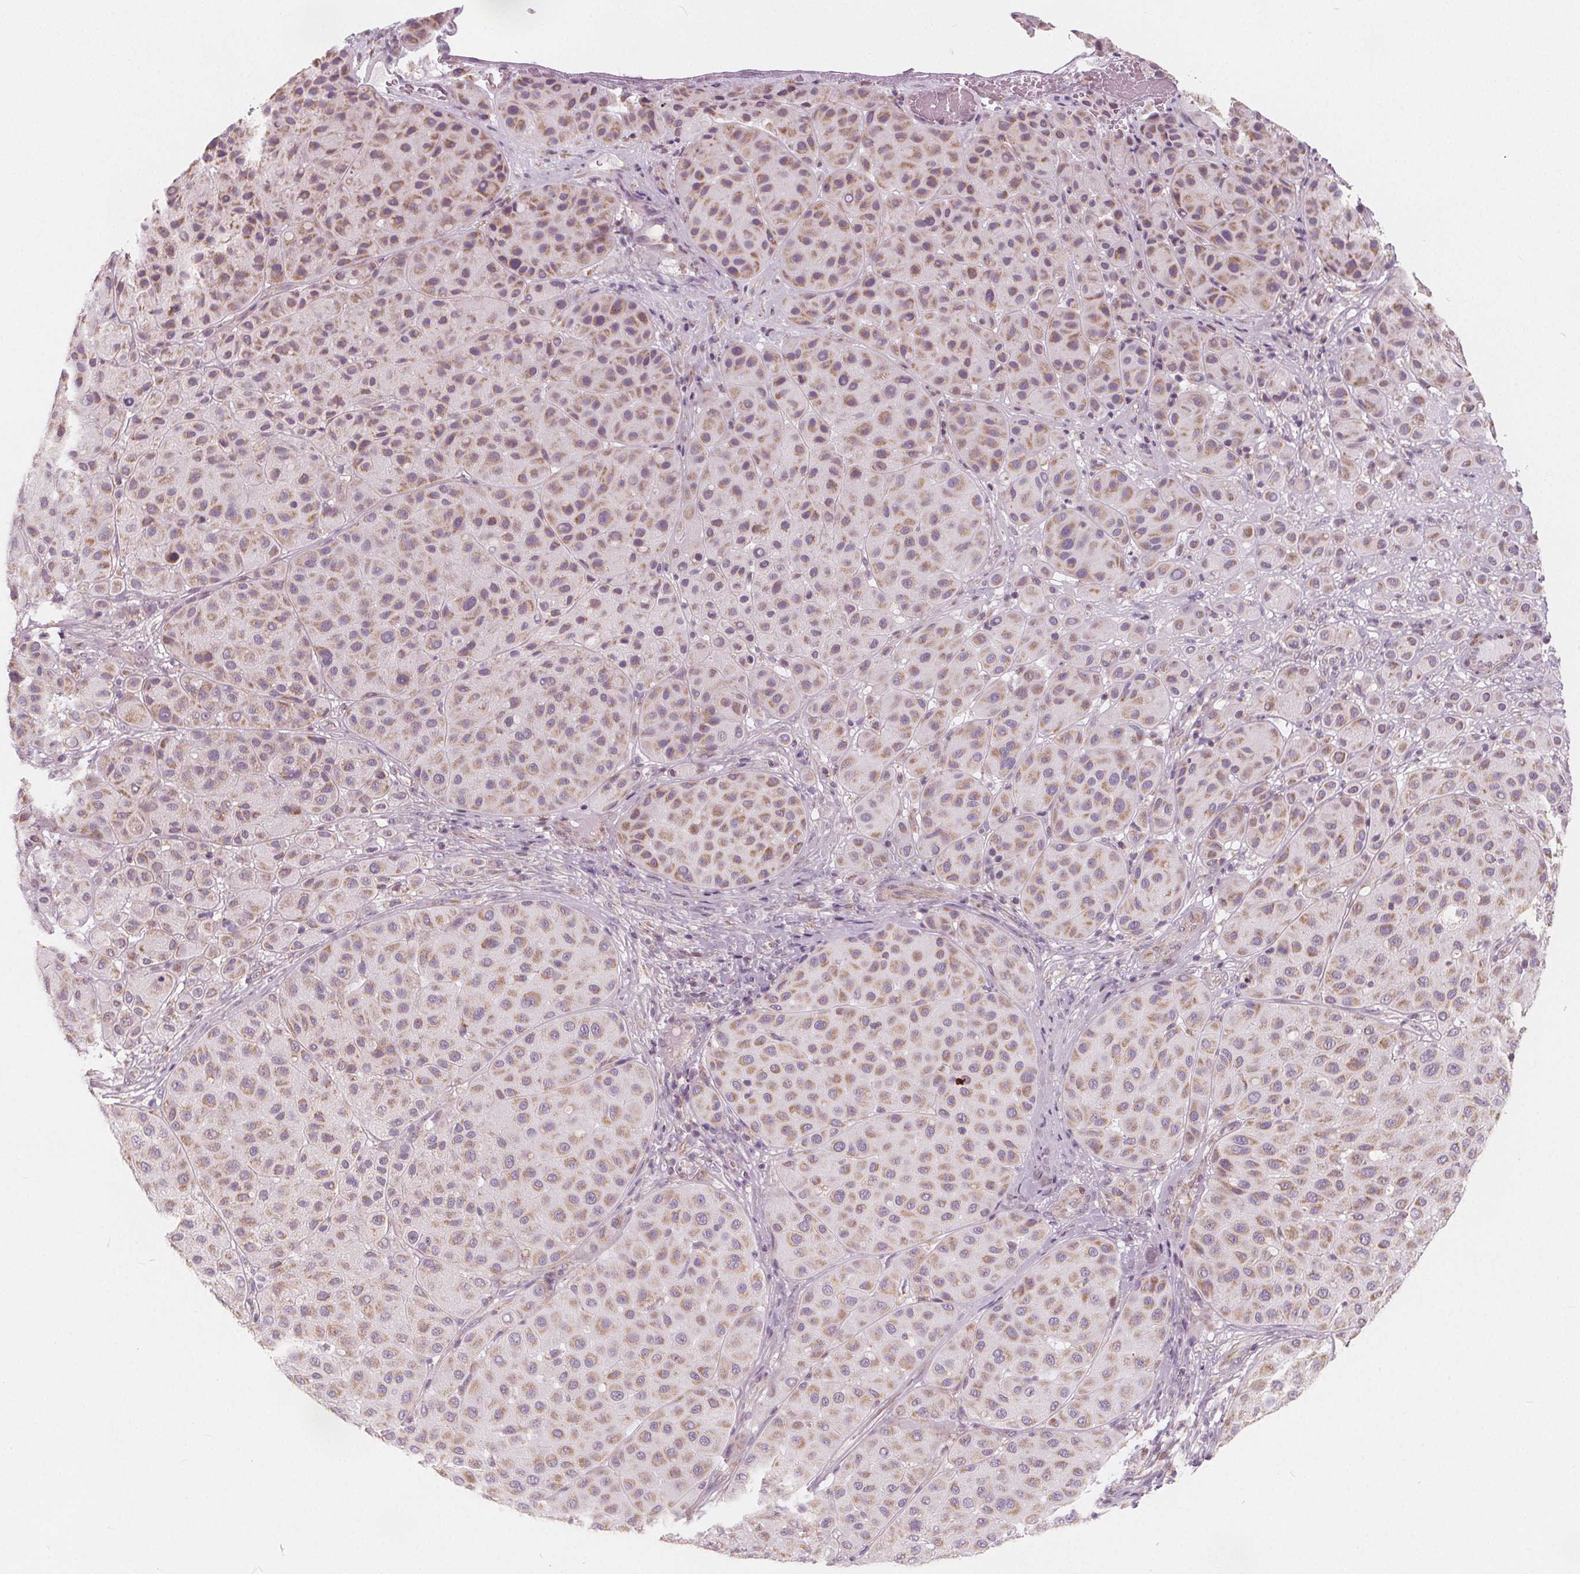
{"staining": {"intensity": "weak", "quantity": ">75%", "location": "cytoplasmic/membranous"}, "tissue": "melanoma", "cell_type": "Tumor cells", "image_type": "cancer", "snomed": [{"axis": "morphology", "description": "Malignant melanoma, Metastatic site"}, {"axis": "topography", "description": "Smooth muscle"}], "caption": "A micrograph of melanoma stained for a protein displays weak cytoplasmic/membranous brown staining in tumor cells. (Stains: DAB (3,3'-diaminobenzidine) in brown, nuclei in blue, Microscopy: brightfield microscopy at high magnification).", "gene": "NUP210L", "patient": {"sex": "male", "age": 41}}